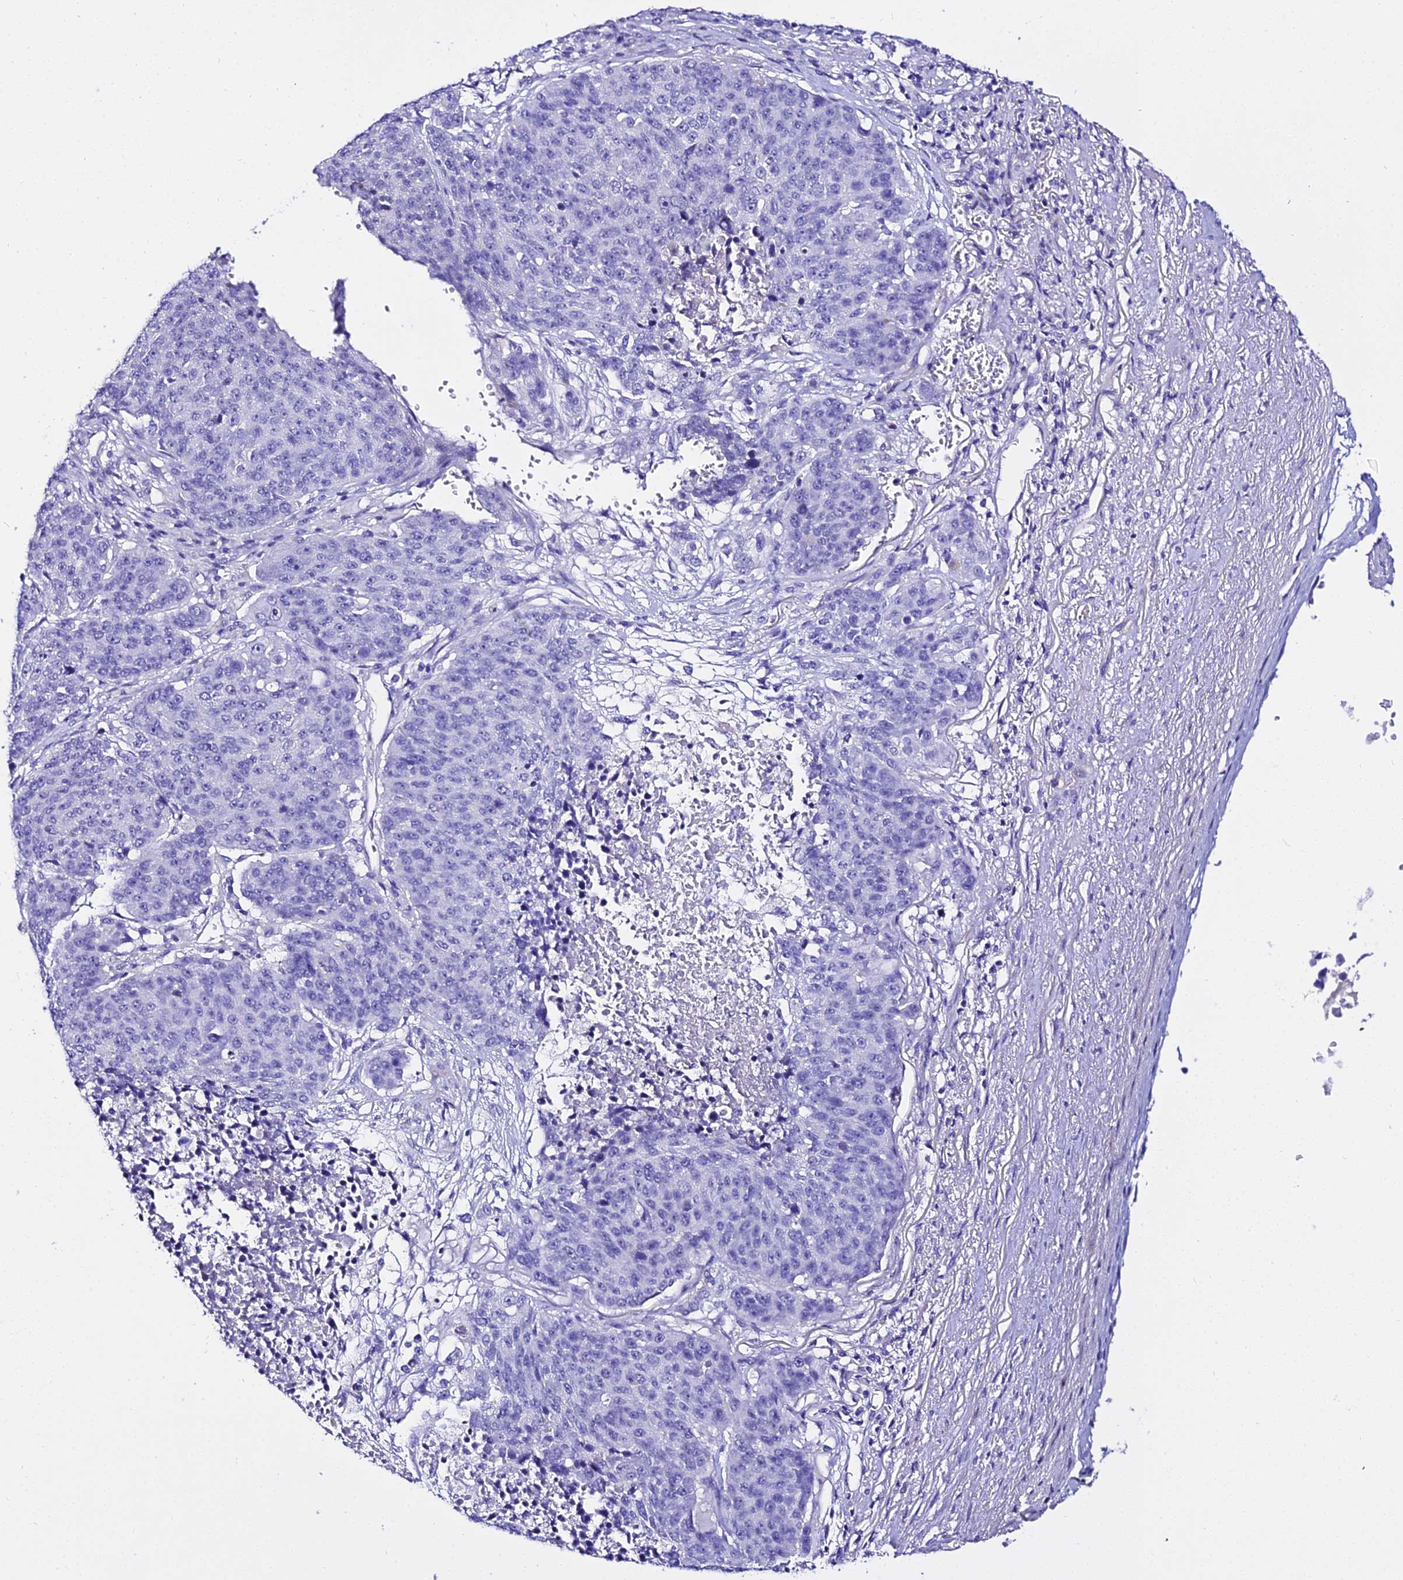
{"staining": {"intensity": "negative", "quantity": "none", "location": "none"}, "tissue": "lung cancer", "cell_type": "Tumor cells", "image_type": "cancer", "snomed": [{"axis": "morphology", "description": "Normal tissue, NOS"}, {"axis": "morphology", "description": "Squamous cell carcinoma, NOS"}, {"axis": "topography", "description": "Lymph node"}, {"axis": "topography", "description": "Lung"}], "caption": "The histopathology image shows no staining of tumor cells in lung cancer (squamous cell carcinoma).", "gene": "DEFB106A", "patient": {"sex": "male", "age": 66}}